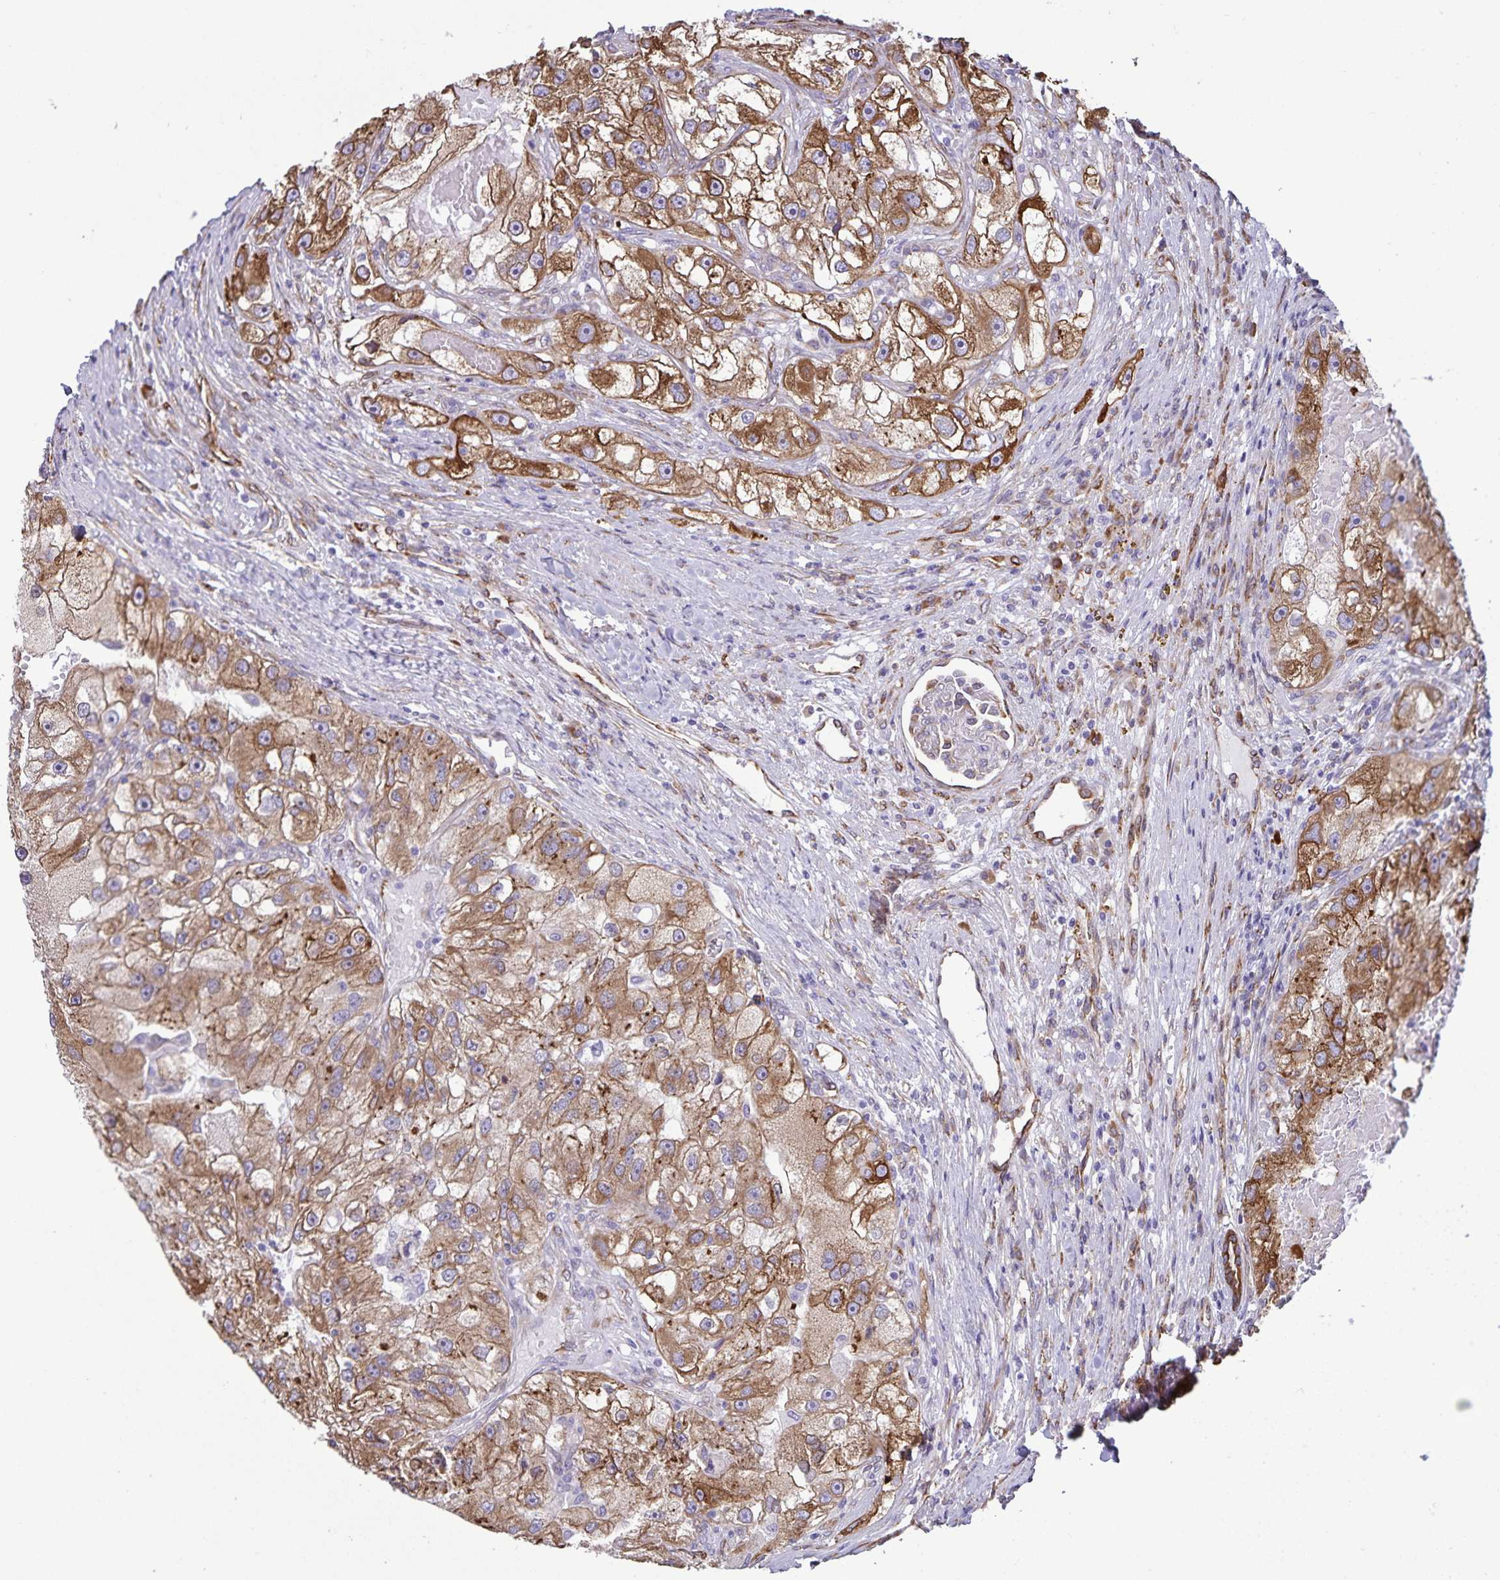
{"staining": {"intensity": "moderate", "quantity": ">75%", "location": "cytoplasmic/membranous"}, "tissue": "renal cancer", "cell_type": "Tumor cells", "image_type": "cancer", "snomed": [{"axis": "morphology", "description": "Adenocarcinoma, NOS"}, {"axis": "topography", "description": "Kidney"}], "caption": "Brown immunohistochemical staining in renal adenocarcinoma displays moderate cytoplasmic/membranous expression in approximately >75% of tumor cells.", "gene": "RCN1", "patient": {"sex": "male", "age": 63}}